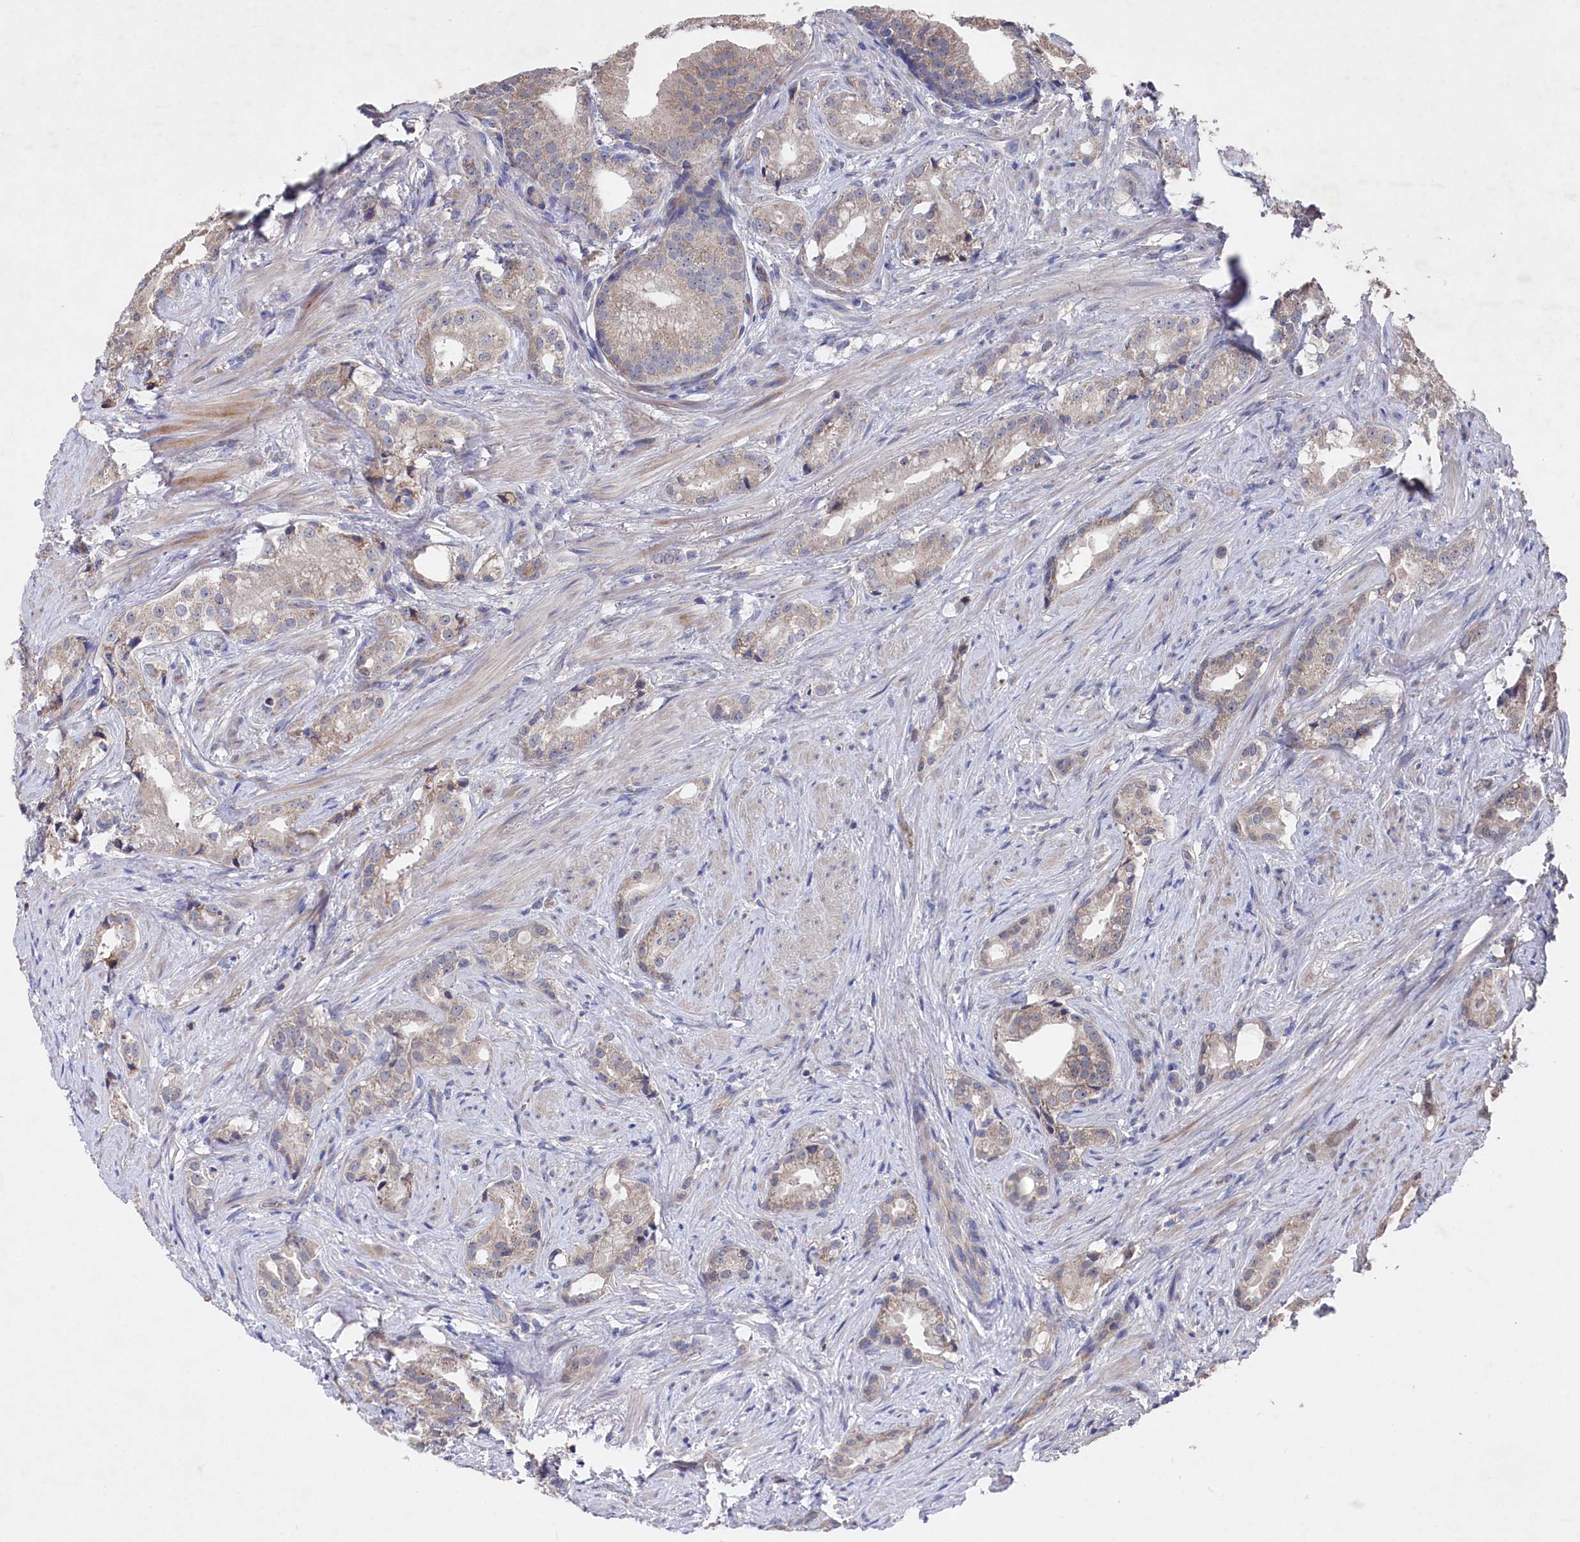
{"staining": {"intensity": "weak", "quantity": "25%-75%", "location": "cytoplasmic/membranous"}, "tissue": "prostate cancer", "cell_type": "Tumor cells", "image_type": "cancer", "snomed": [{"axis": "morphology", "description": "Adenocarcinoma, Low grade"}, {"axis": "topography", "description": "Prostate"}], "caption": "Immunohistochemistry (IHC) photomicrograph of human prostate low-grade adenocarcinoma stained for a protein (brown), which displays low levels of weak cytoplasmic/membranous staining in approximately 25%-75% of tumor cells.", "gene": "SUPV3L1", "patient": {"sex": "male", "age": 71}}